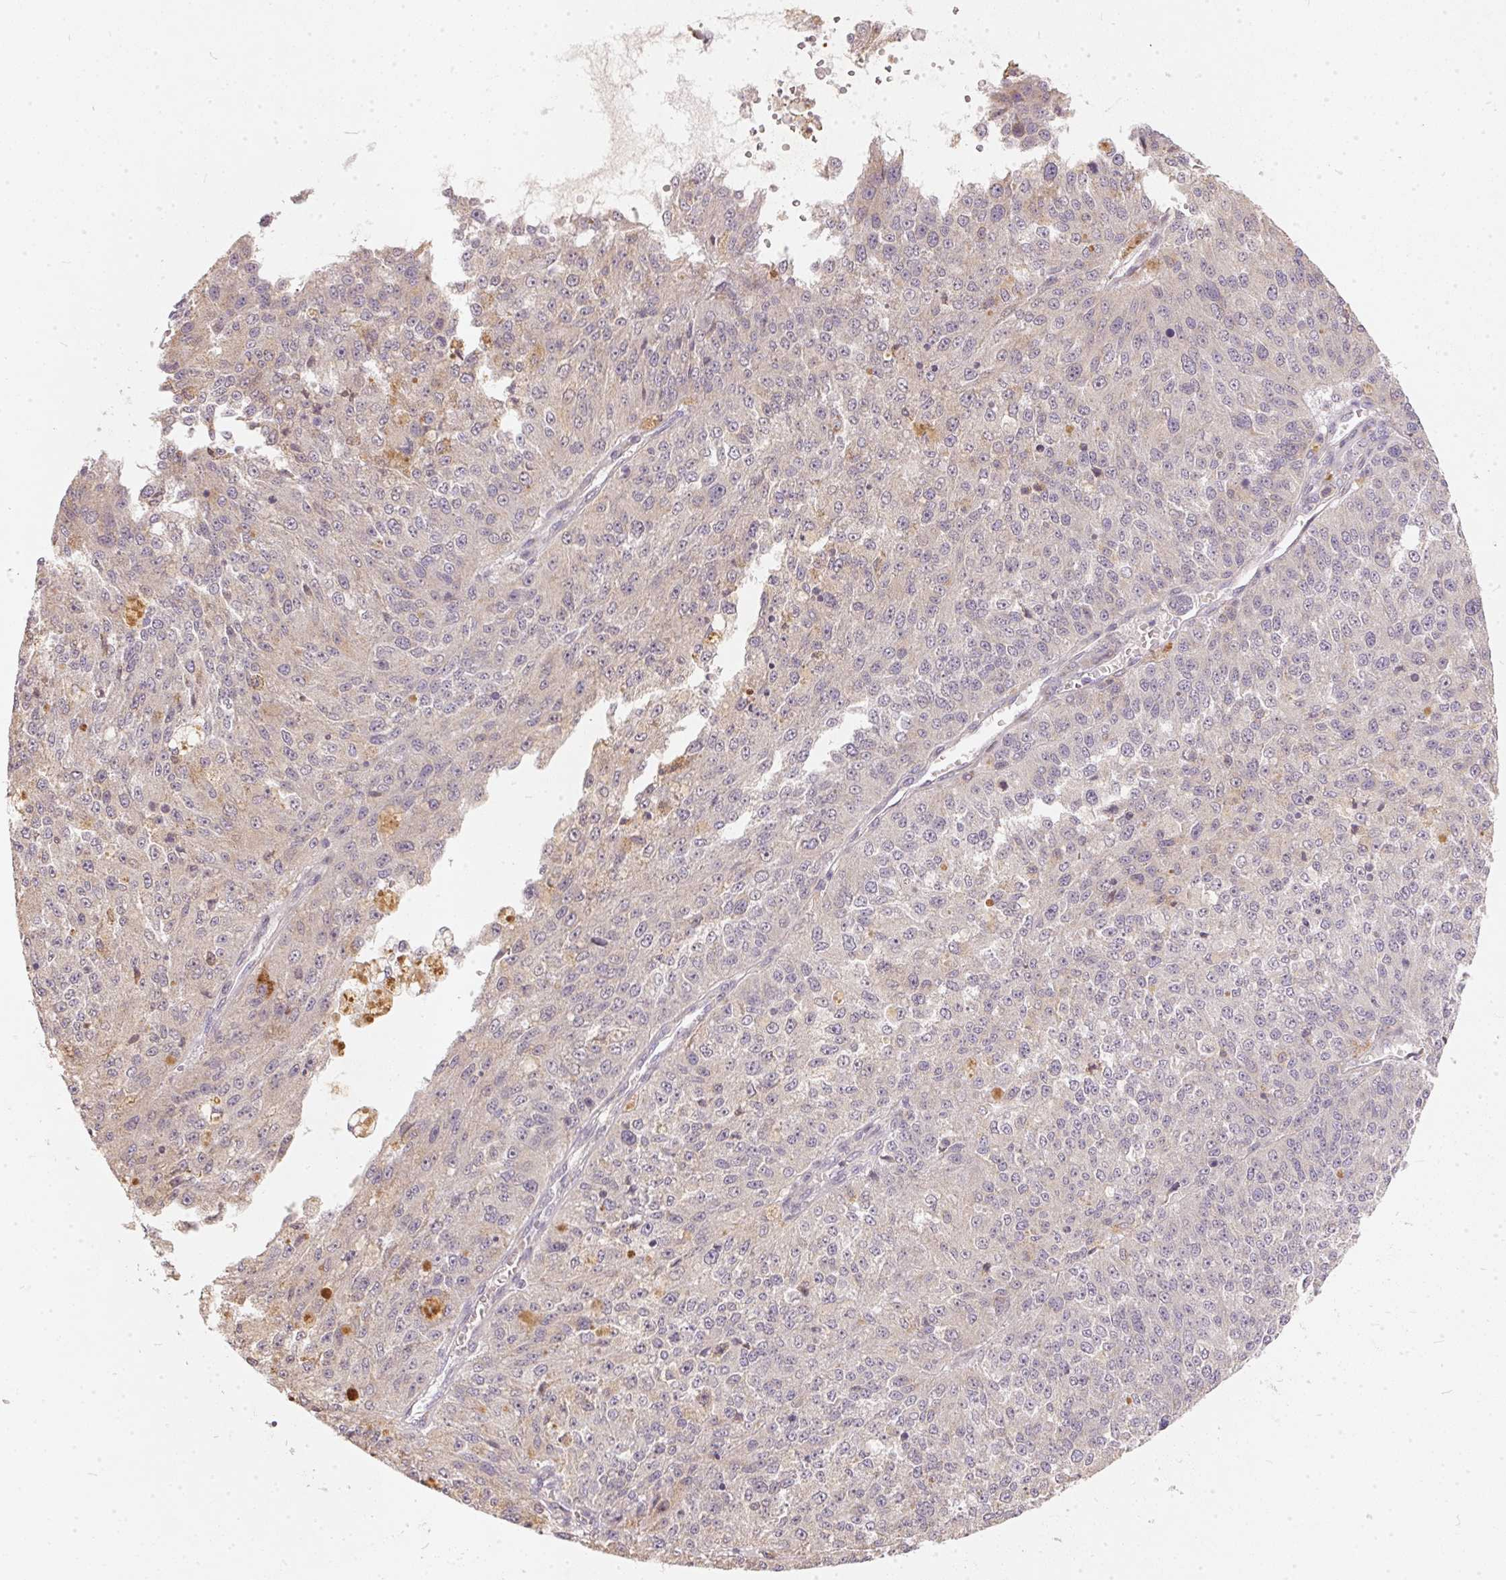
{"staining": {"intensity": "negative", "quantity": "none", "location": "none"}, "tissue": "melanoma", "cell_type": "Tumor cells", "image_type": "cancer", "snomed": [{"axis": "morphology", "description": "Malignant melanoma, Metastatic site"}, {"axis": "topography", "description": "Lymph node"}], "caption": "This is an immunohistochemistry micrograph of human melanoma. There is no staining in tumor cells.", "gene": "VWA5B2", "patient": {"sex": "female", "age": 64}}